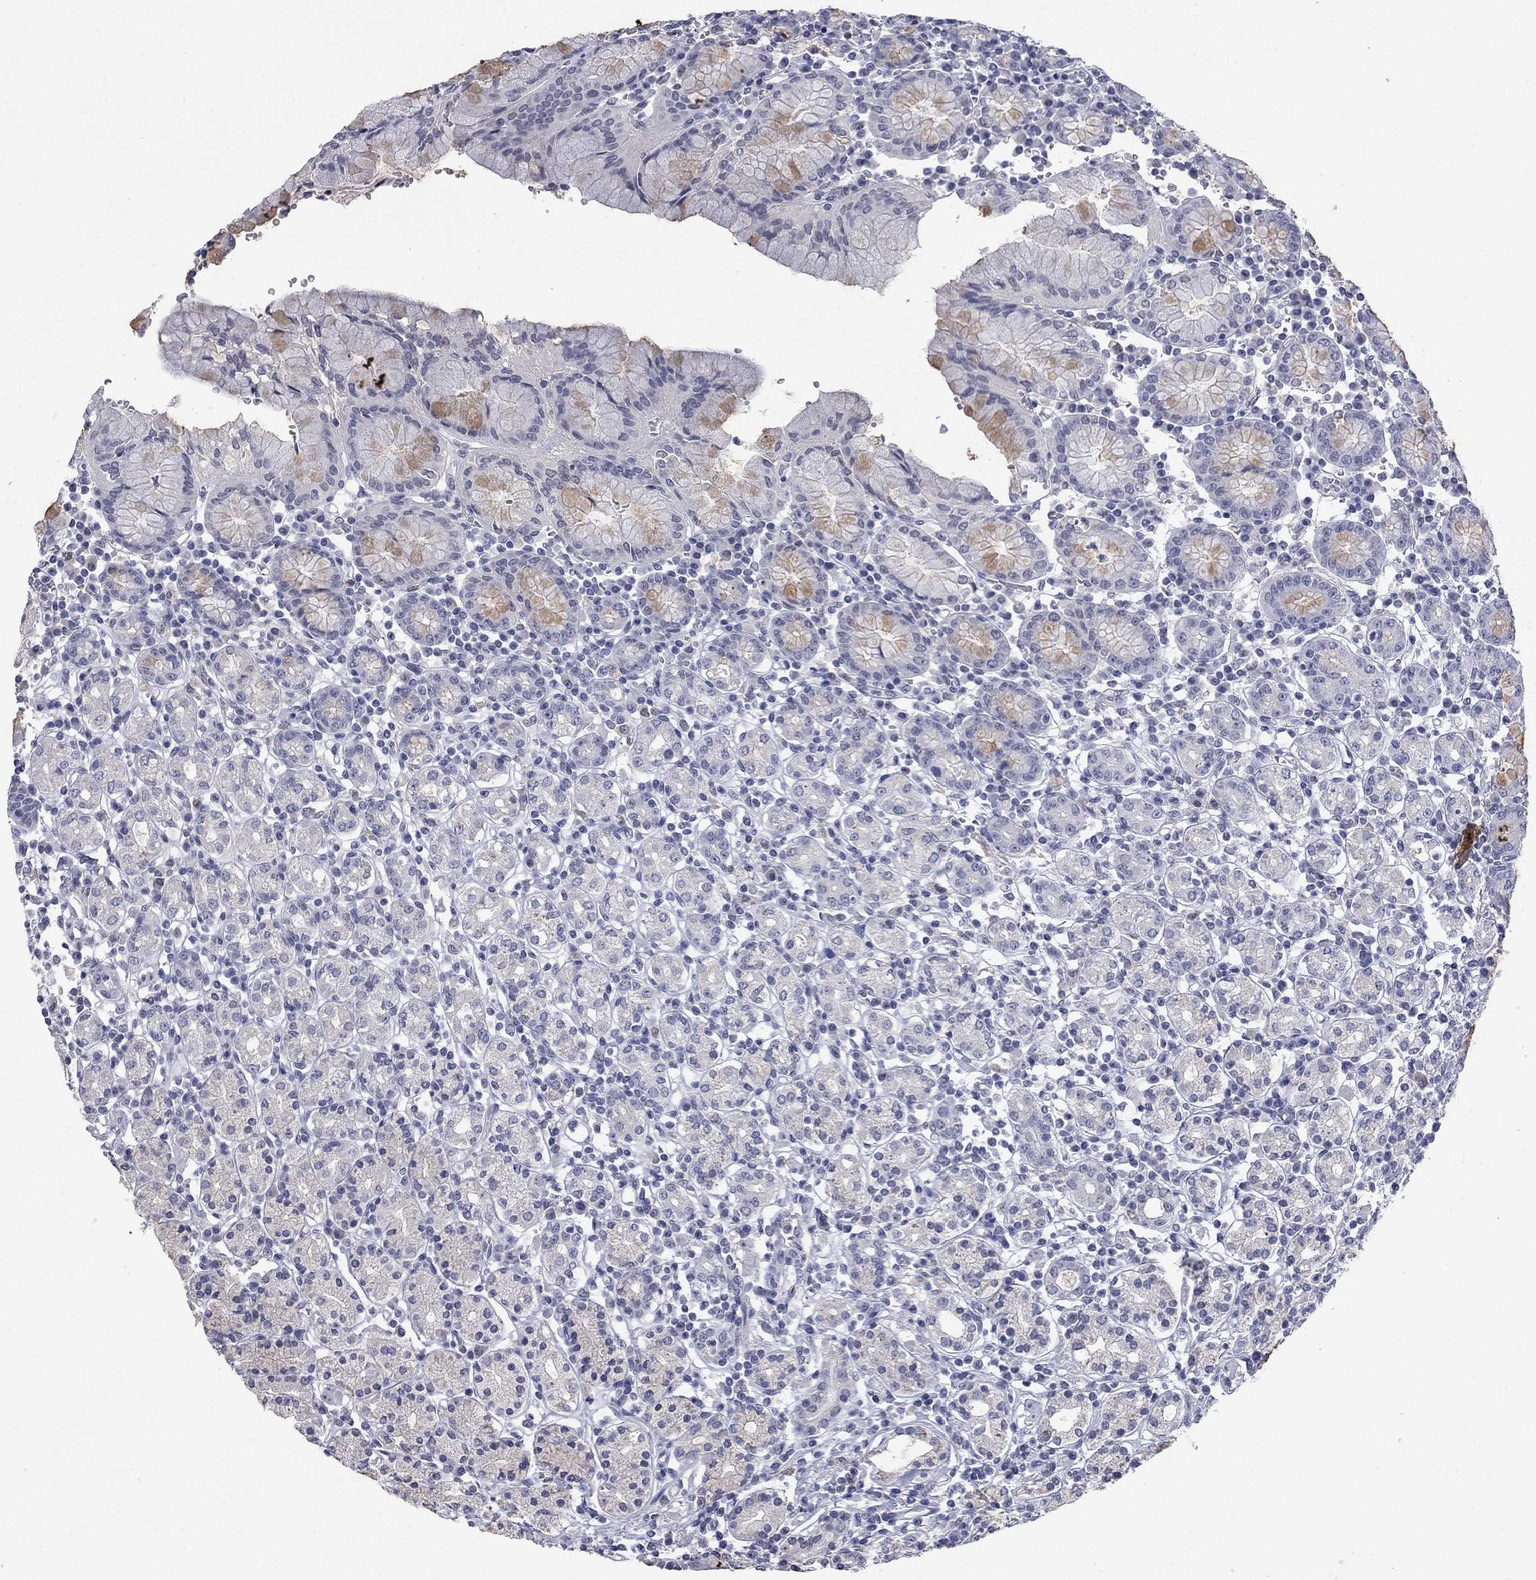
{"staining": {"intensity": "weak", "quantity": "<25%", "location": "cytoplasmic/membranous"}, "tissue": "stomach", "cell_type": "Glandular cells", "image_type": "normal", "snomed": [{"axis": "morphology", "description": "Normal tissue, NOS"}, {"axis": "topography", "description": "Stomach, upper"}, {"axis": "topography", "description": "Stomach"}], "caption": "Glandular cells show no significant protein positivity in unremarkable stomach. The staining was performed using DAB to visualize the protein expression in brown, while the nuclei were stained in blue with hematoxylin (Magnification: 20x).", "gene": "SLC51A", "patient": {"sex": "male", "age": 62}}